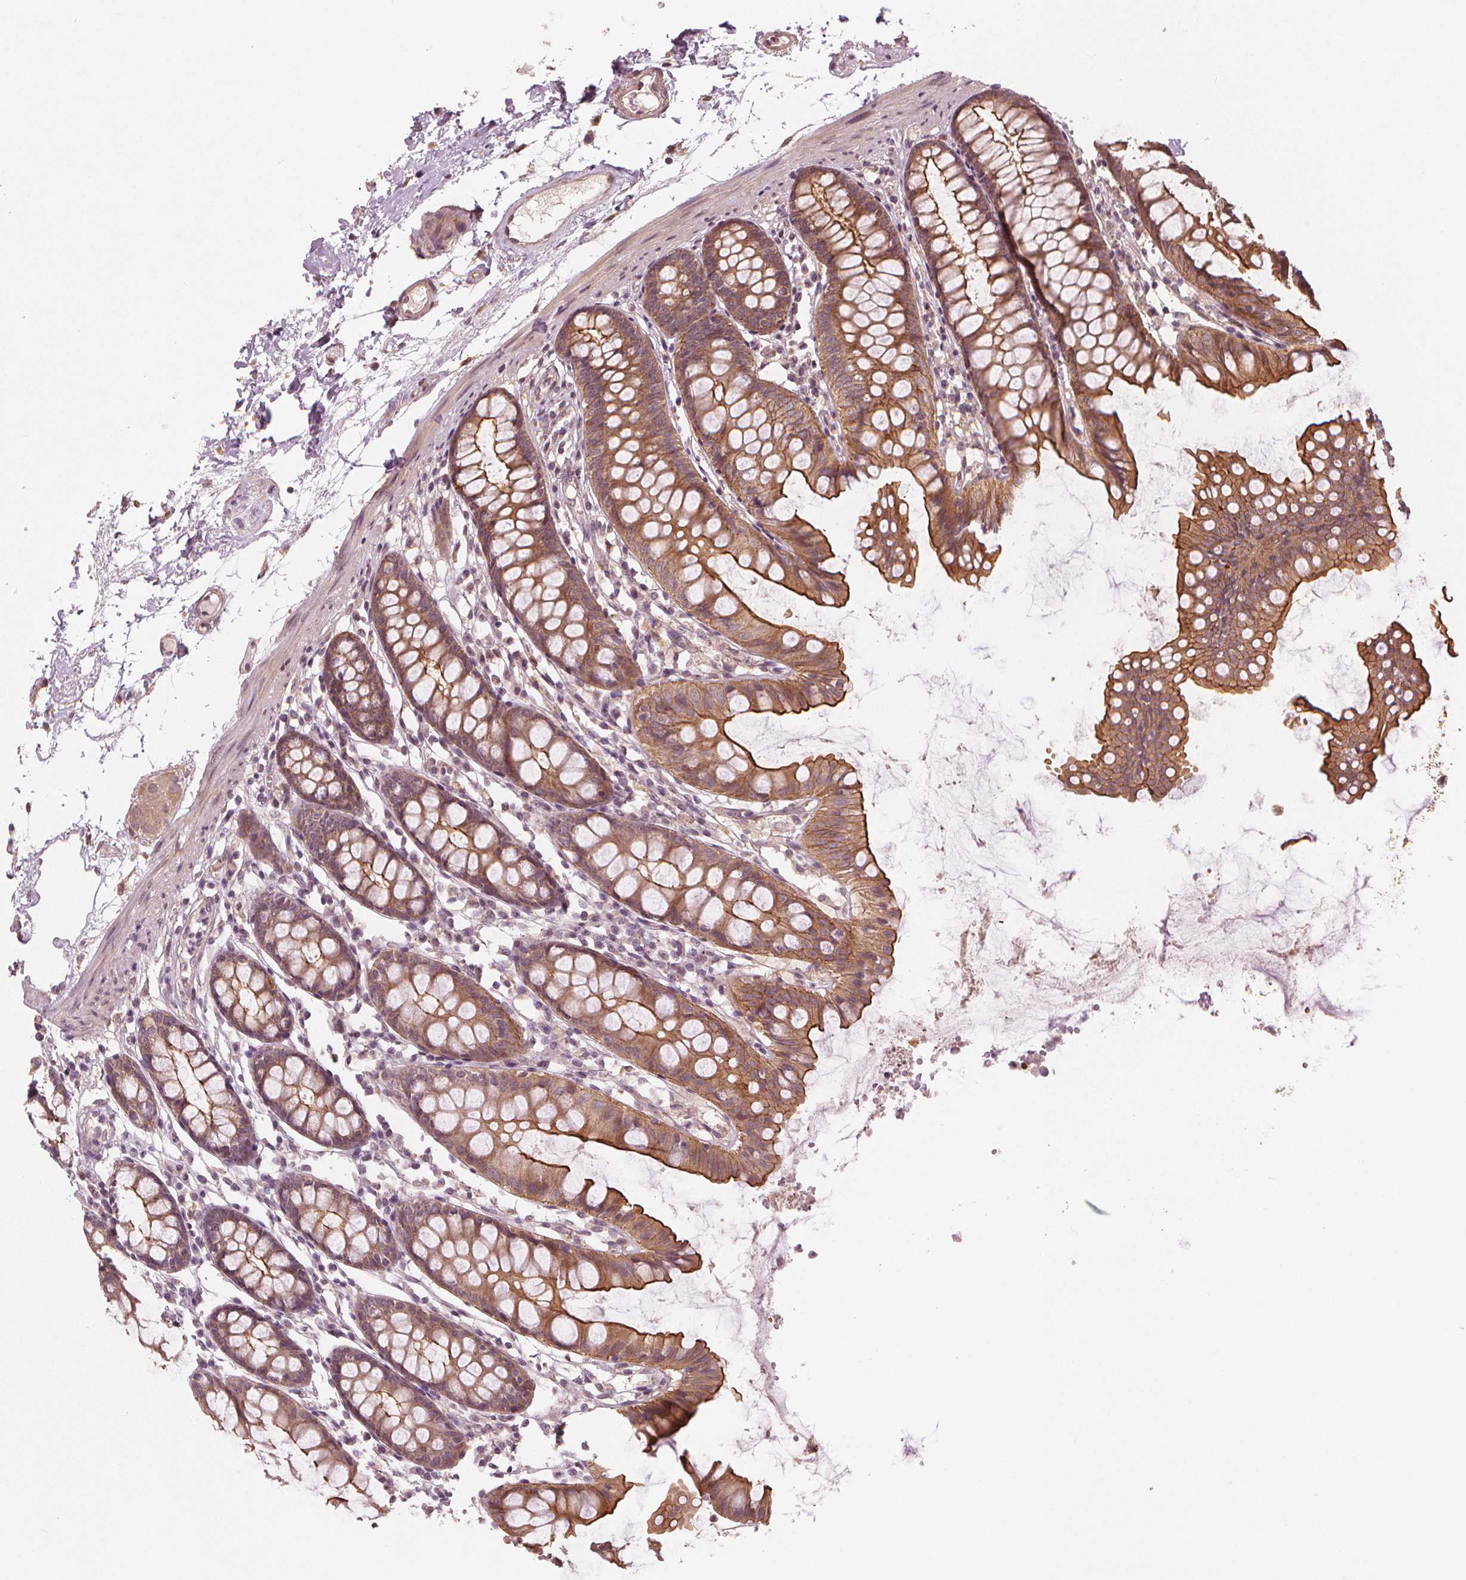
{"staining": {"intensity": "negative", "quantity": "none", "location": "none"}, "tissue": "colon", "cell_type": "Endothelial cells", "image_type": "normal", "snomed": [{"axis": "morphology", "description": "Normal tissue, NOS"}, {"axis": "topography", "description": "Colon"}], "caption": "A high-resolution micrograph shows immunohistochemistry staining of normal colon, which exhibits no significant expression in endothelial cells.", "gene": "CLBA1", "patient": {"sex": "female", "age": 84}}